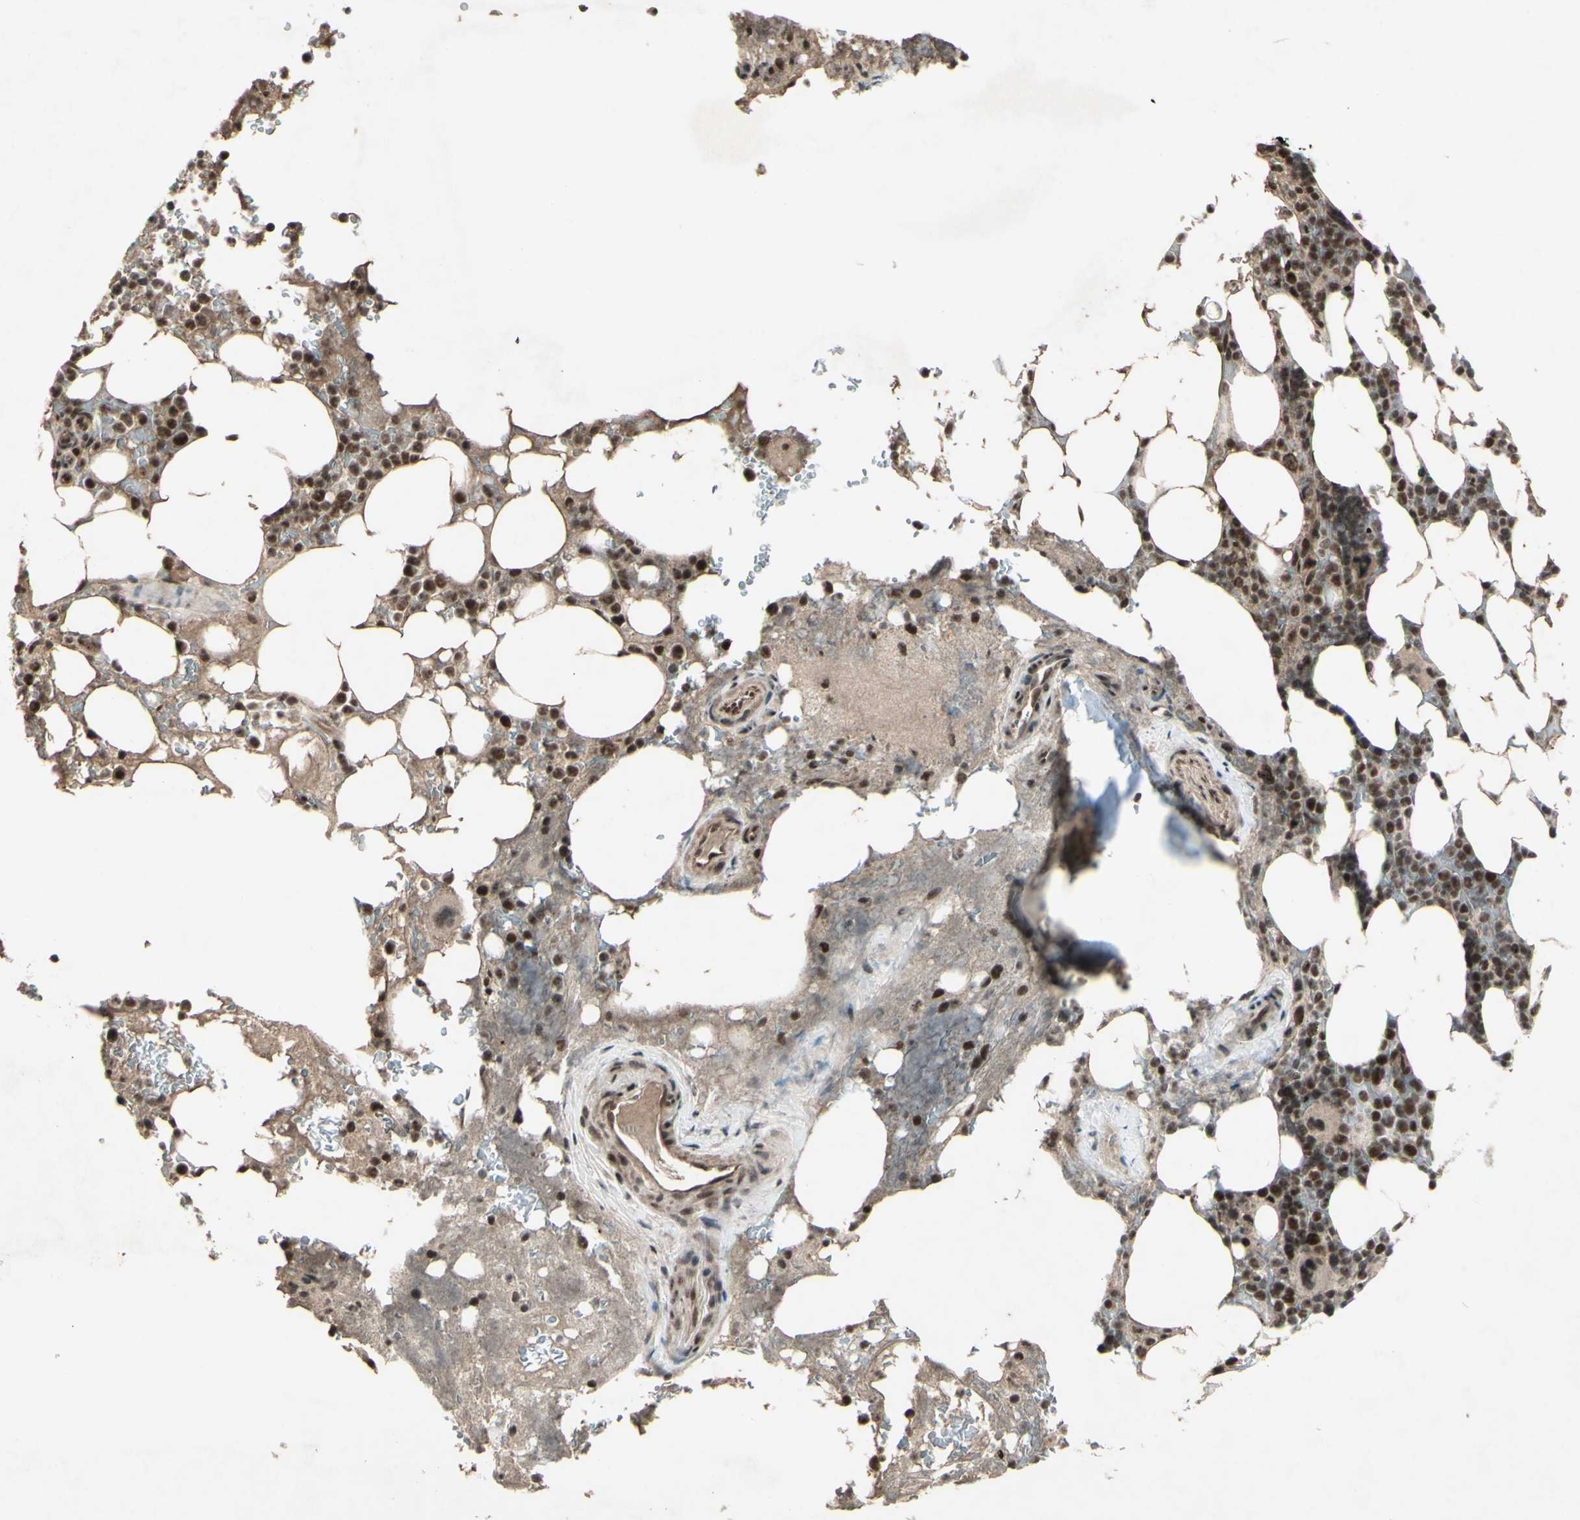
{"staining": {"intensity": "moderate", "quantity": ">75%", "location": "nuclear"}, "tissue": "bone marrow", "cell_type": "Hematopoietic cells", "image_type": "normal", "snomed": [{"axis": "morphology", "description": "Normal tissue, NOS"}, {"axis": "topography", "description": "Bone marrow"}], "caption": "The histopathology image shows staining of unremarkable bone marrow, revealing moderate nuclear protein staining (brown color) within hematopoietic cells.", "gene": "SNW1", "patient": {"sex": "female", "age": 73}}